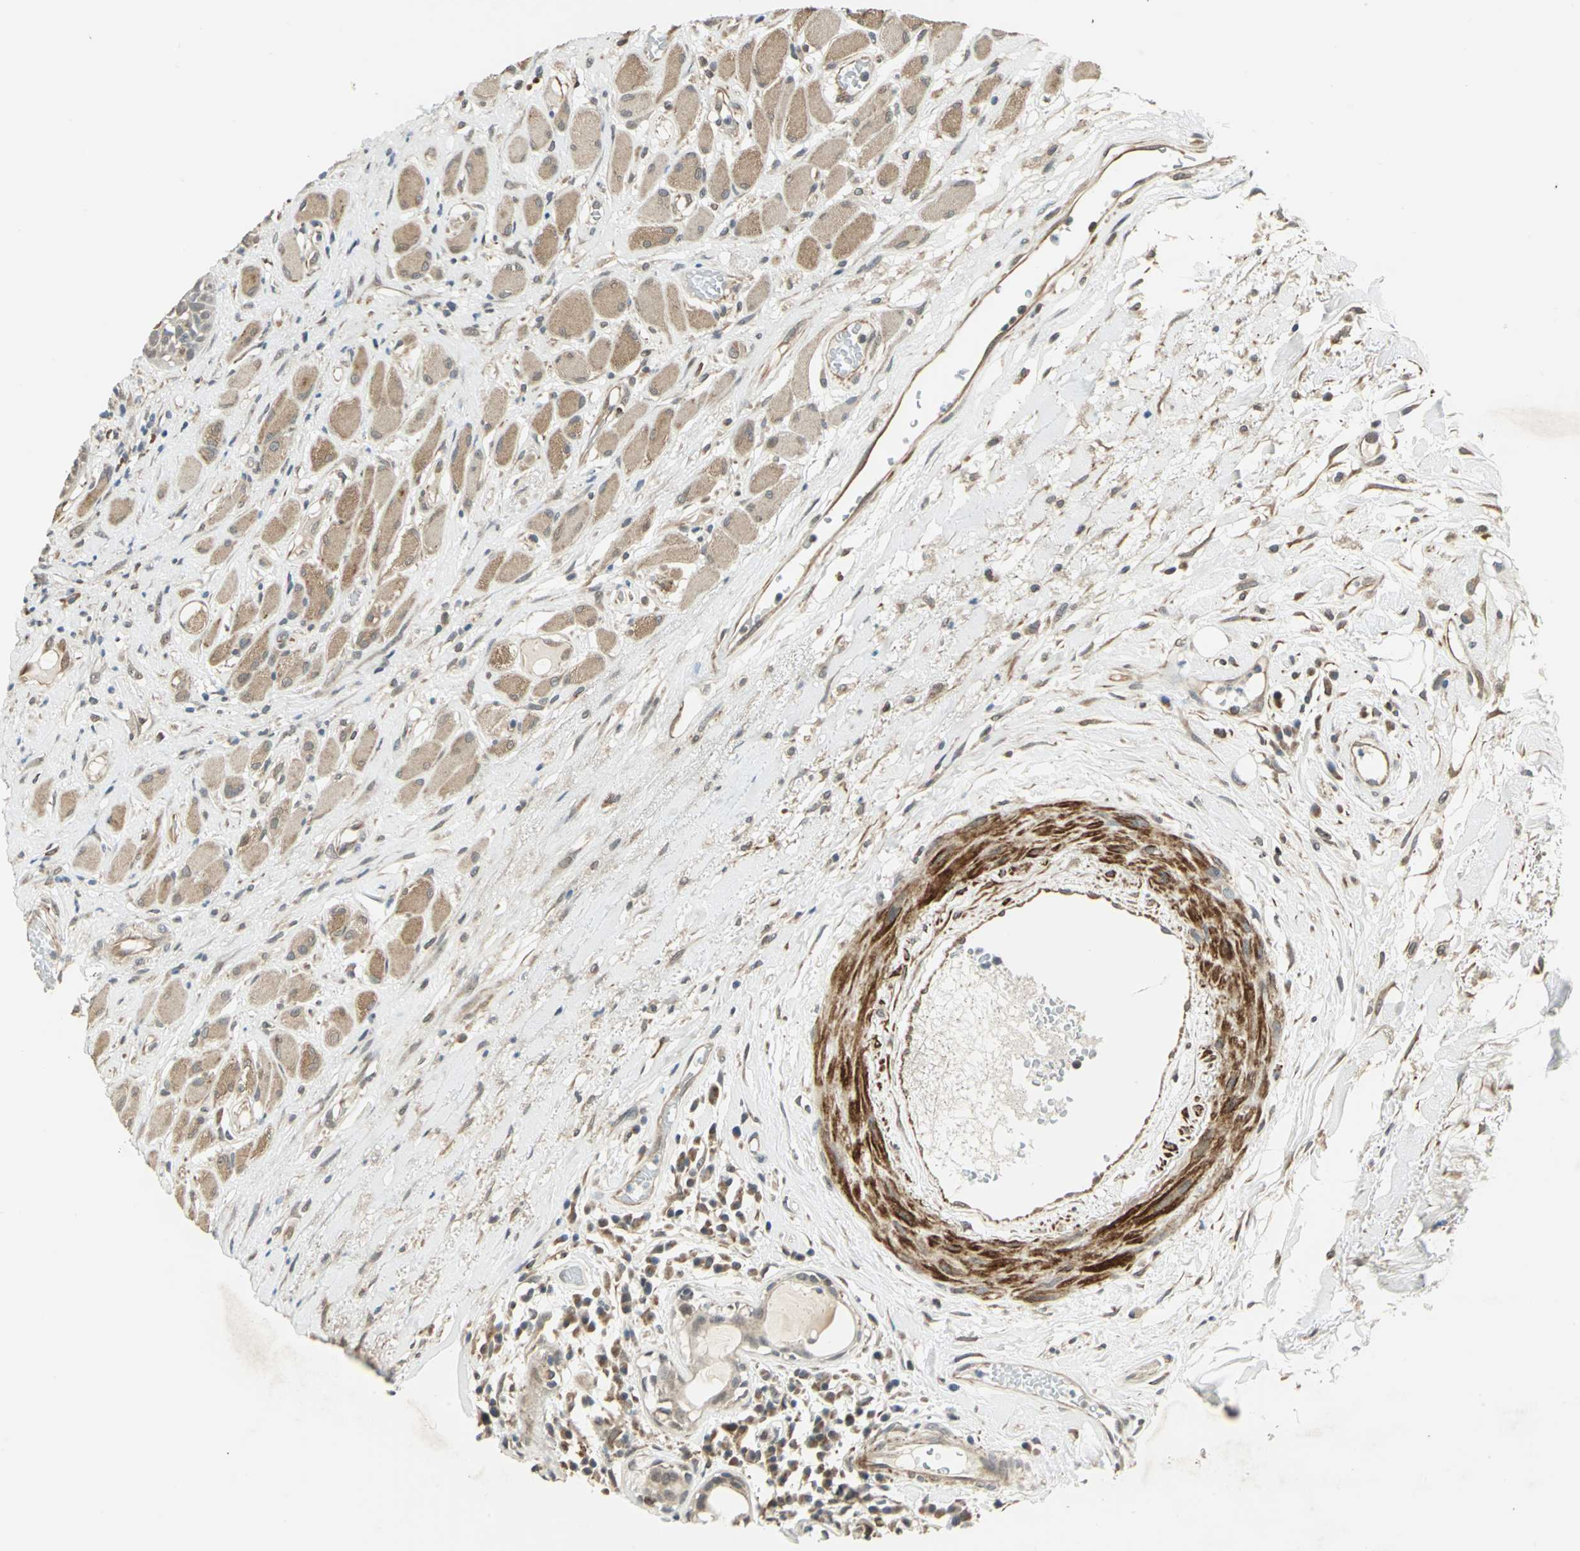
{"staining": {"intensity": "weak", "quantity": "25%-75%", "location": "cytoplasmic/membranous"}, "tissue": "head and neck cancer", "cell_type": "Tumor cells", "image_type": "cancer", "snomed": [{"axis": "morphology", "description": "Squamous cell carcinoma, NOS"}, {"axis": "topography", "description": "Head-Neck"}], "caption": "Head and neck squamous cell carcinoma stained for a protein (brown) displays weak cytoplasmic/membranous positive expression in about 25%-75% of tumor cells.", "gene": "PLAGL2", "patient": {"sex": "male", "age": 62}}